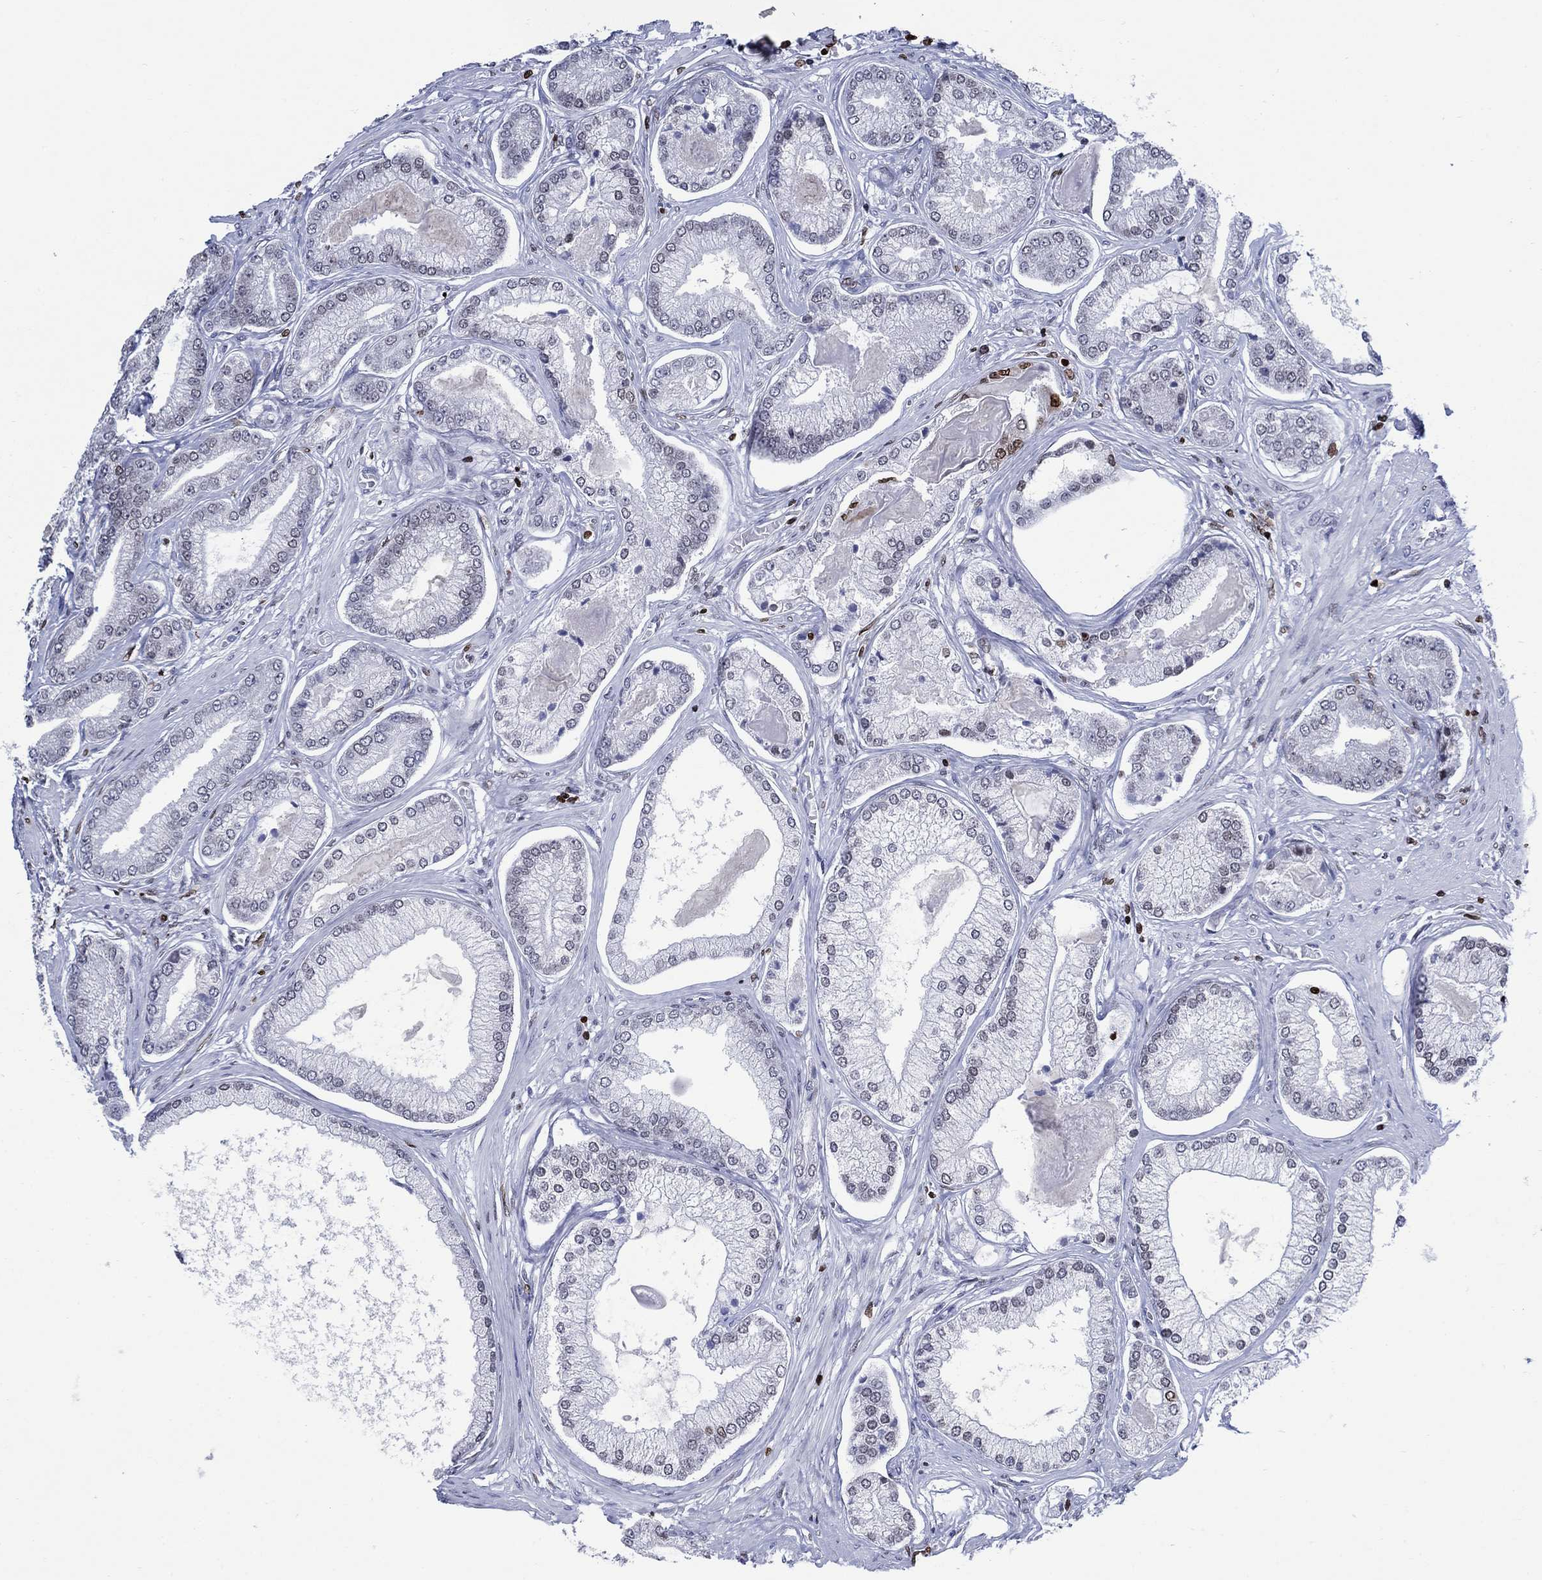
{"staining": {"intensity": "weak", "quantity": "<25%", "location": "nuclear"}, "tissue": "prostate cancer", "cell_type": "Tumor cells", "image_type": "cancer", "snomed": [{"axis": "morphology", "description": "Adenocarcinoma, Low grade"}, {"axis": "topography", "description": "Prostate"}], "caption": "The IHC image has no significant expression in tumor cells of low-grade adenocarcinoma (prostate) tissue.", "gene": "HMGA1", "patient": {"sex": "male", "age": 57}}